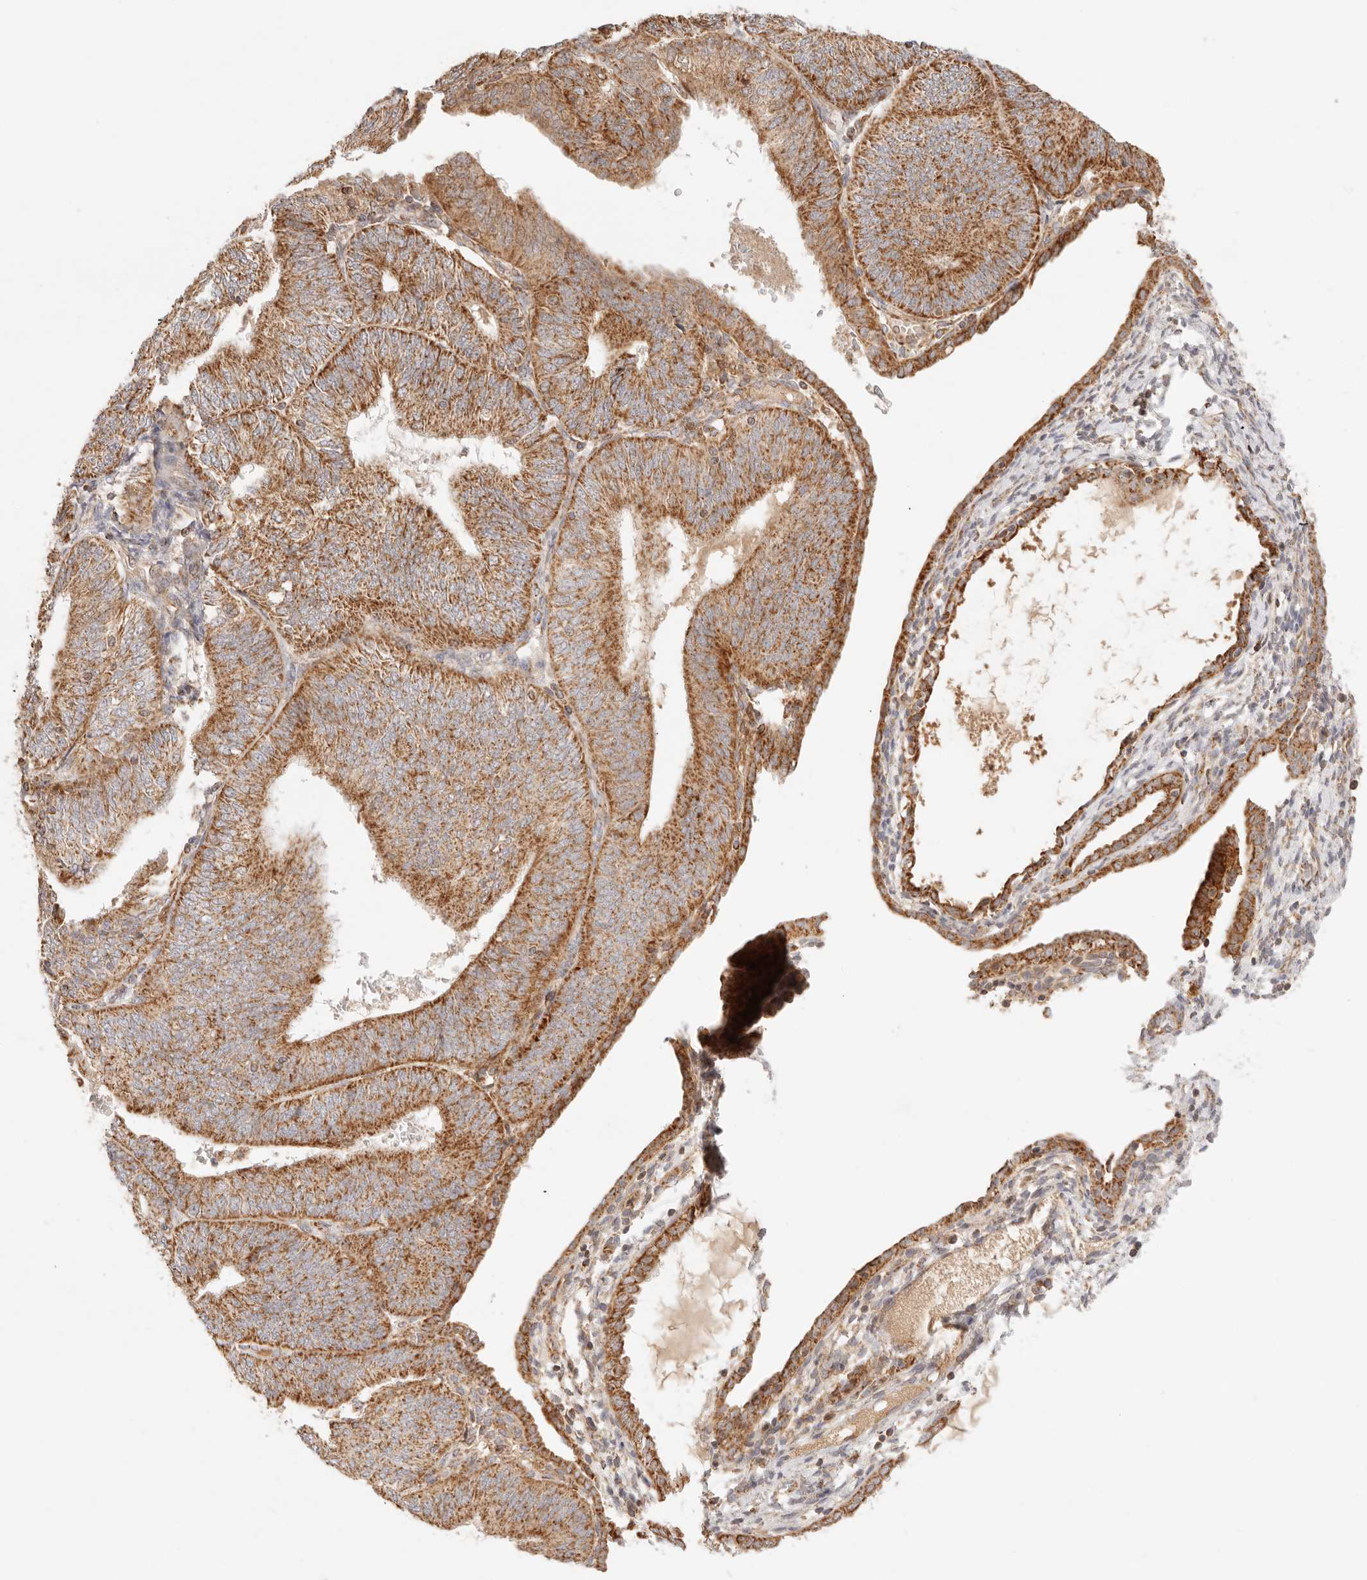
{"staining": {"intensity": "strong", "quantity": ">75%", "location": "cytoplasmic/membranous"}, "tissue": "endometrial cancer", "cell_type": "Tumor cells", "image_type": "cancer", "snomed": [{"axis": "morphology", "description": "Adenocarcinoma, NOS"}, {"axis": "topography", "description": "Endometrium"}], "caption": "Immunohistochemical staining of endometrial adenocarcinoma displays high levels of strong cytoplasmic/membranous protein expression in approximately >75% of tumor cells.", "gene": "COA6", "patient": {"sex": "female", "age": 58}}